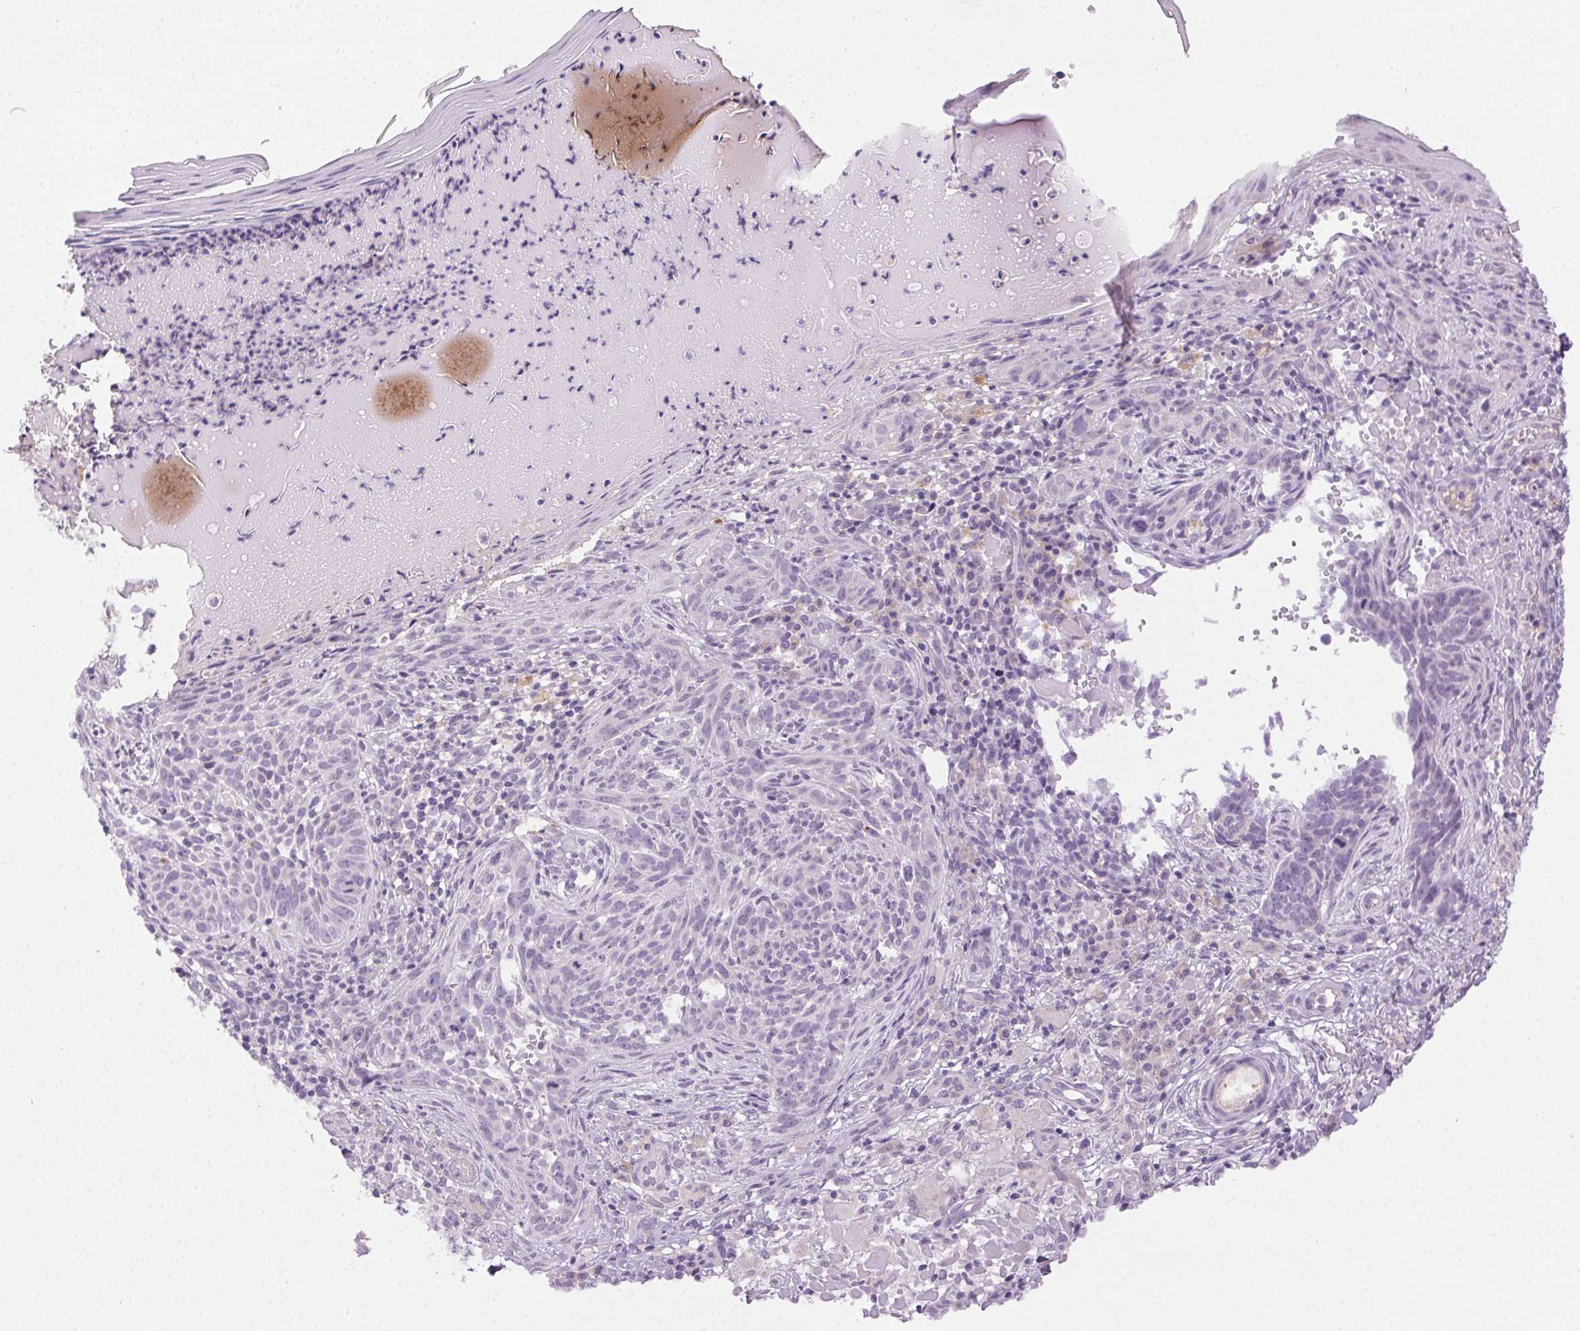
{"staining": {"intensity": "negative", "quantity": "none", "location": "none"}, "tissue": "skin cancer", "cell_type": "Tumor cells", "image_type": "cancer", "snomed": [{"axis": "morphology", "description": "Basal cell carcinoma"}, {"axis": "topography", "description": "Skin"}], "caption": "The micrograph exhibits no staining of tumor cells in skin basal cell carcinoma.", "gene": "BPIFB2", "patient": {"sex": "male", "age": 88}}